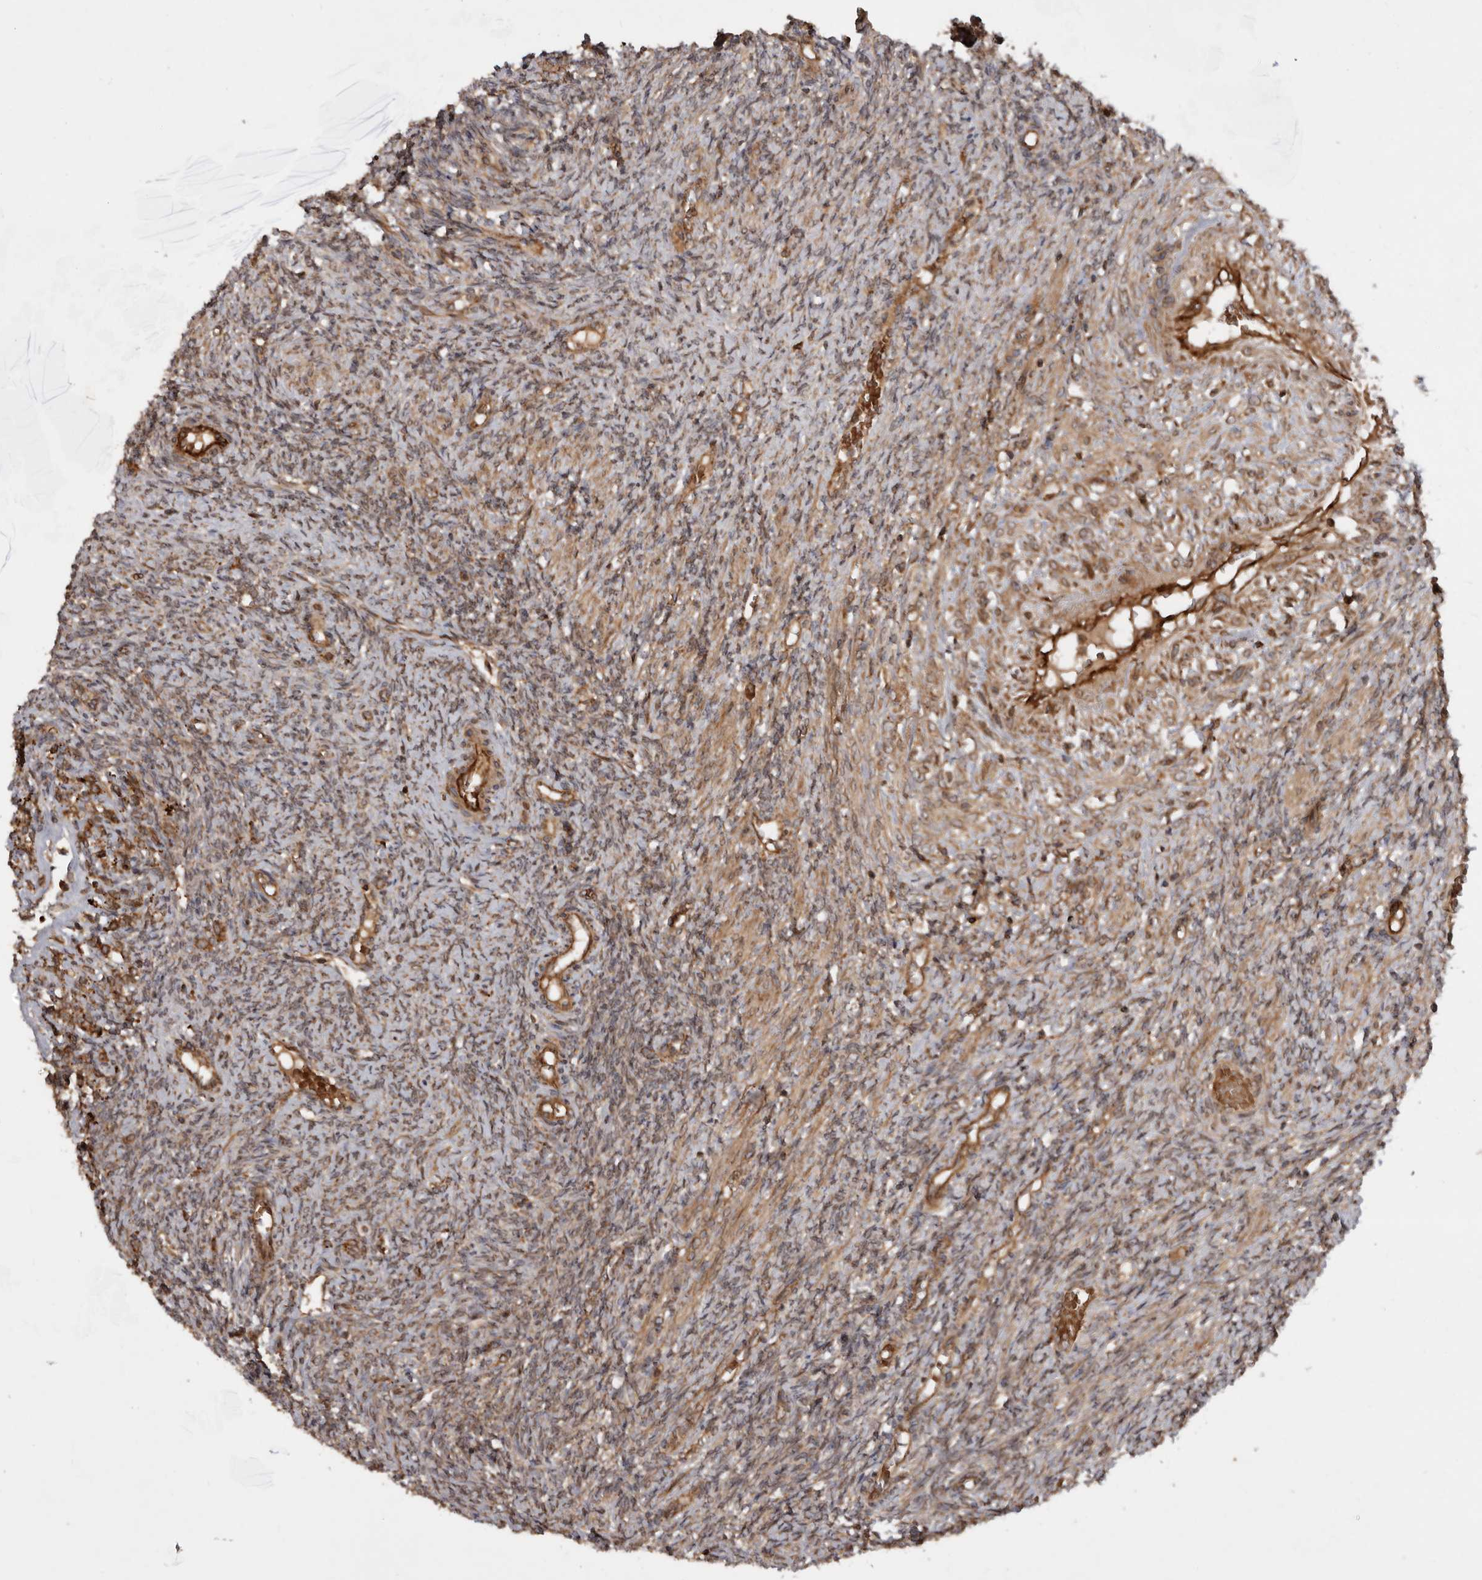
{"staining": {"intensity": "moderate", "quantity": "25%-75%", "location": "cytoplasmic/membranous"}, "tissue": "ovary", "cell_type": "Ovarian stroma cells", "image_type": "normal", "snomed": [{"axis": "morphology", "description": "Normal tissue, NOS"}, {"axis": "topography", "description": "Ovary"}], "caption": "An immunohistochemistry photomicrograph of normal tissue is shown. Protein staining in brown highlights moderate cytoplasmic/membranous positivity in ovary within ovarian stroma cells.", "gene": "STK36", "patient": {"sex": "female", "age": 41}}